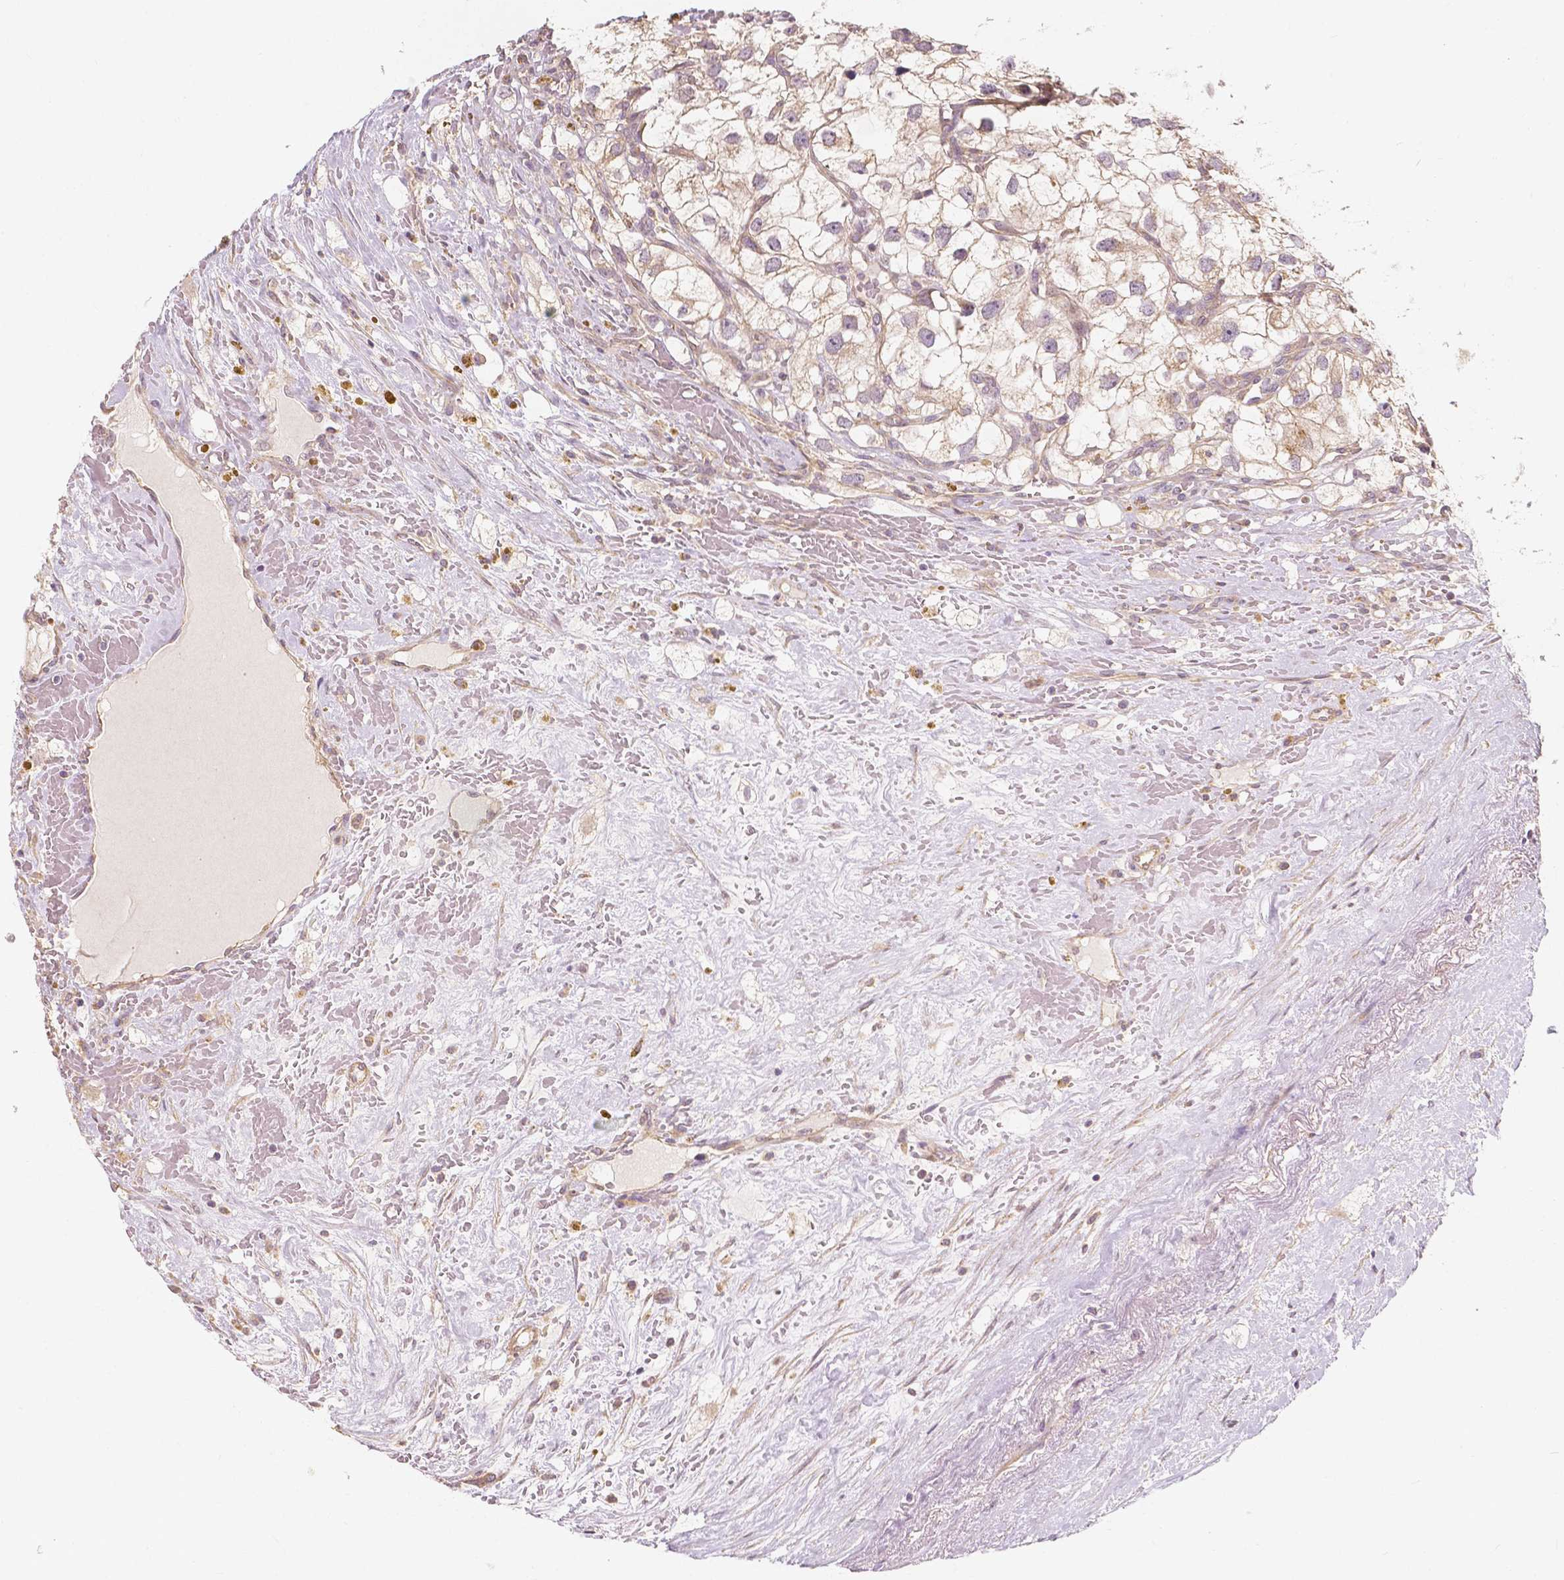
{"staining": {"intensity": "weak", "quantity": "25%-75%", "location": "cytoplasmic/membranous"}, "tissue": "renal cancer", "cell_type": "Tumor cells", "image_type": "cancer", "snomed": [{"axis": "morphology", "description": "Adenocarcinoma, NOS"}, {"axis": "topography", "description": "Kidney"}], "caption": "Approximately 25%-75% of tumor cells in human adenocarcinoma (renal) show weak cytoplasmic/membranous protein expression as visualized by brown immunohistochemical staining.", "gene": "SNX12", "patient": {"sex": "male", "age": 59}}